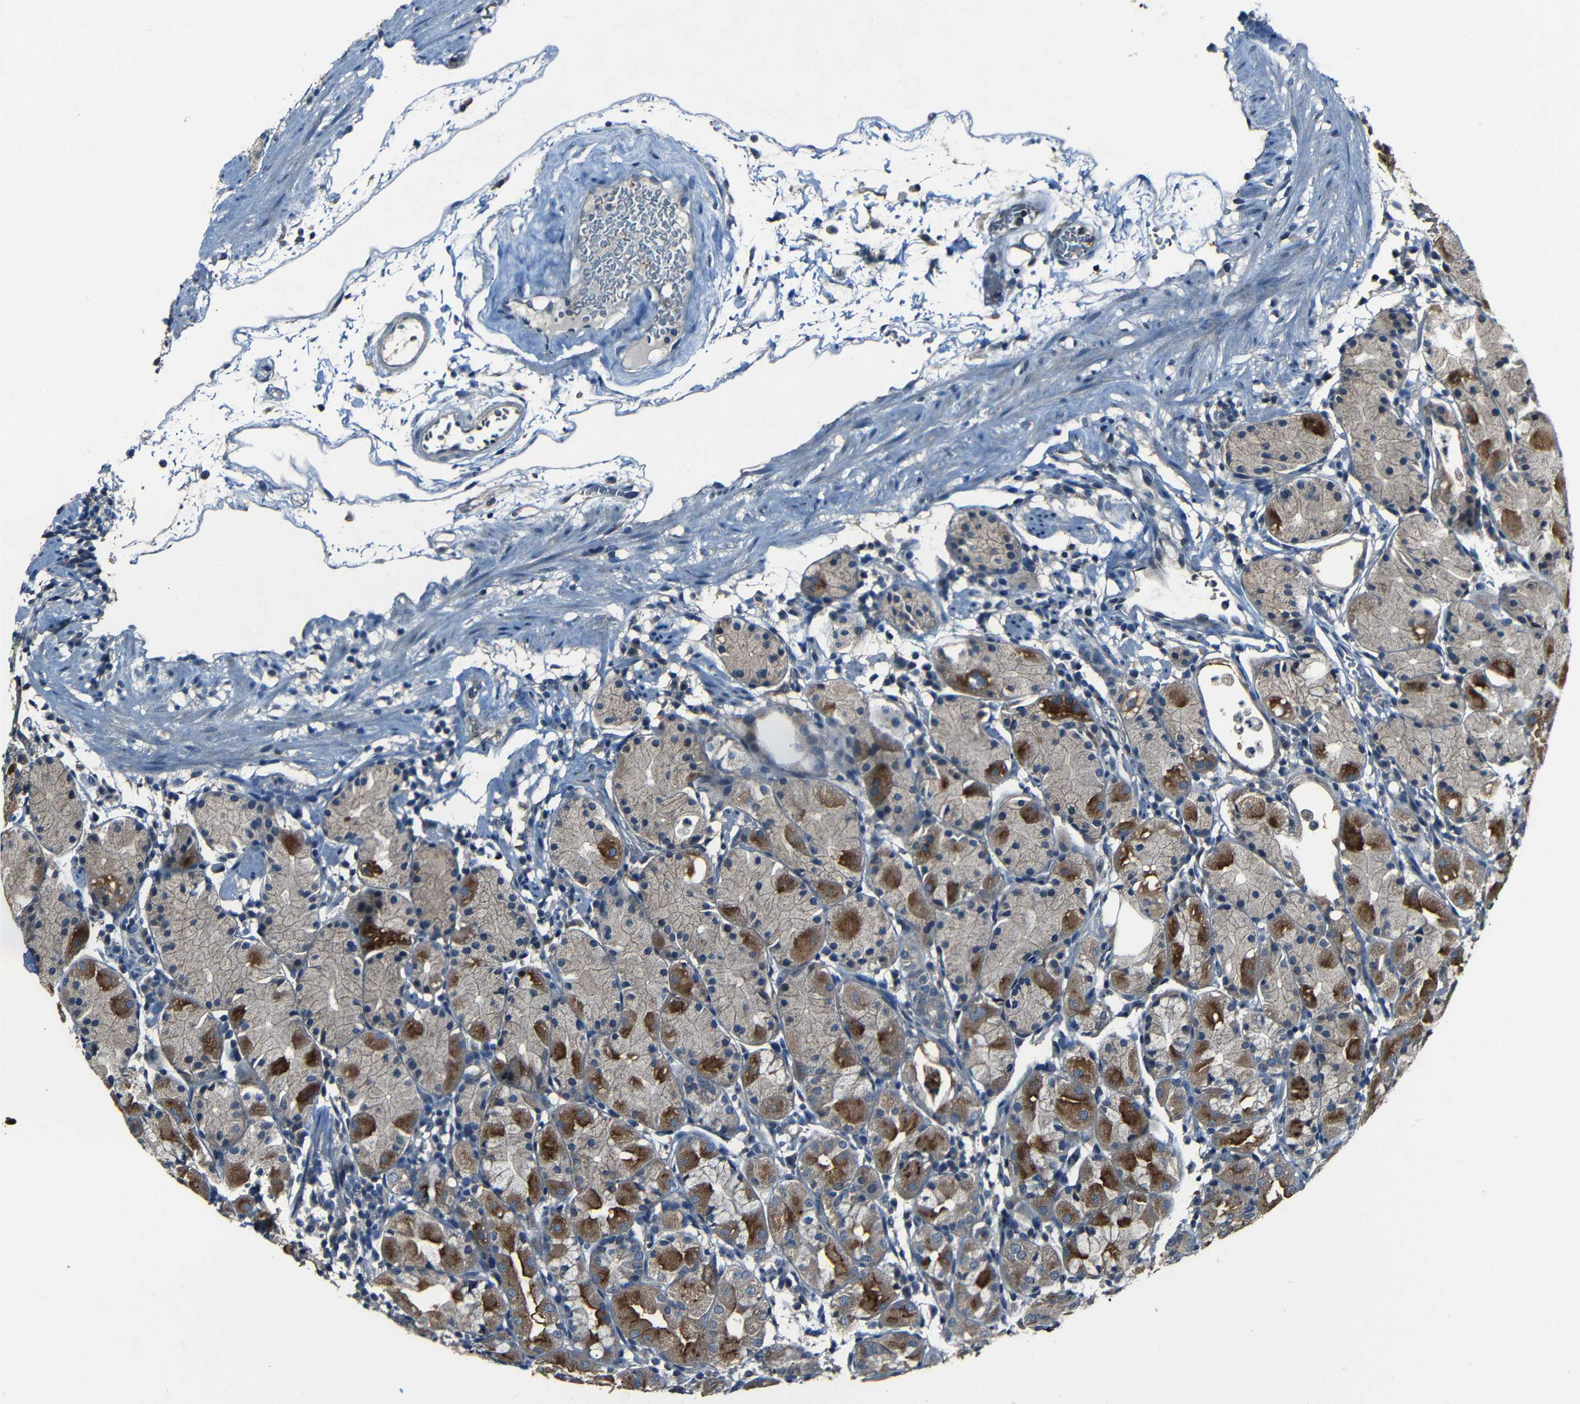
{"staining": {"intensity": "moderate", "quantity": "25%-75%", "location": "cytoplasmic/membranous"}, "tissue": "stomach", "cell_type": "Glandular cells", "image_type": "normal", "snomed": [{"axis": "morphology", "description": "Normal tissue, NOS"}, {"axis": "topography", "description": "Stomach"}, {"axis": "topography", "description": "Stomach, lower"}], "caption": "IHC photomicrograph of unremarkable human stomach stained for a protein (brown), which exhibits medium levels of moderate cytoplasmic/membranous staining in about 25%-75% of glandular cells.", "gene": "SLA", "patient": {"sex": "female", "age": 75}}